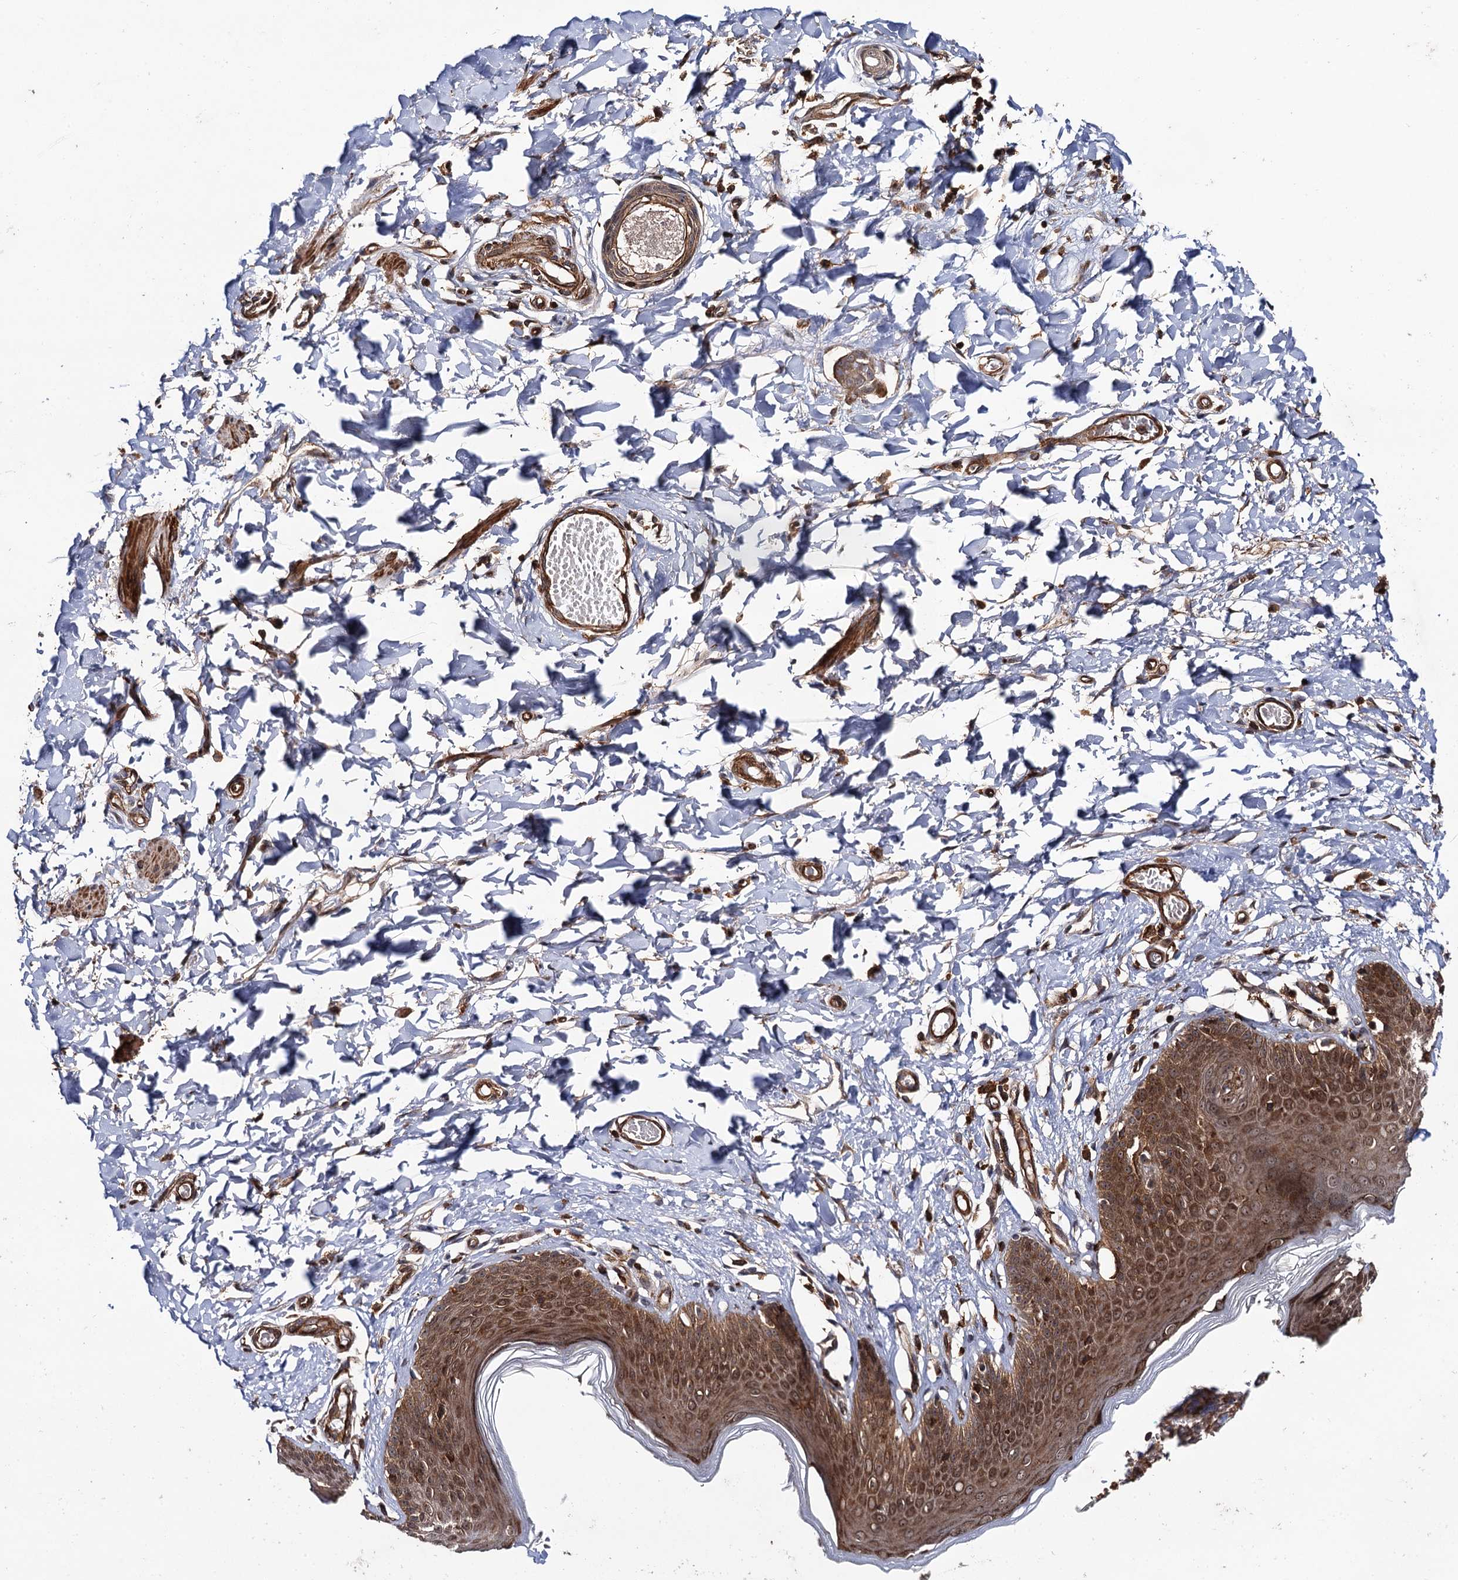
{"staining": {"intensity": "moderate", "quantity": ">75%", "location": "cytoplasmic/membranous,nuclear"}, "tissue": "skin", "cell_type": "Epidermal cells", "image_type": "normal", "snomed": [{"axis": "morphology", "description": "Normal tissue, NOS"}, {"axis": "topography", "description": "Vulva"}], "caption": "This photomicrograph shows immunohistochemistry (IHC) staining of unremarkable skin, with medium moderate cytoplasmic/membranous,nuclear expression in about >75% of epidermal cells.", "gene": "BORA", "patient": {"sex": "female", "age": 66}}